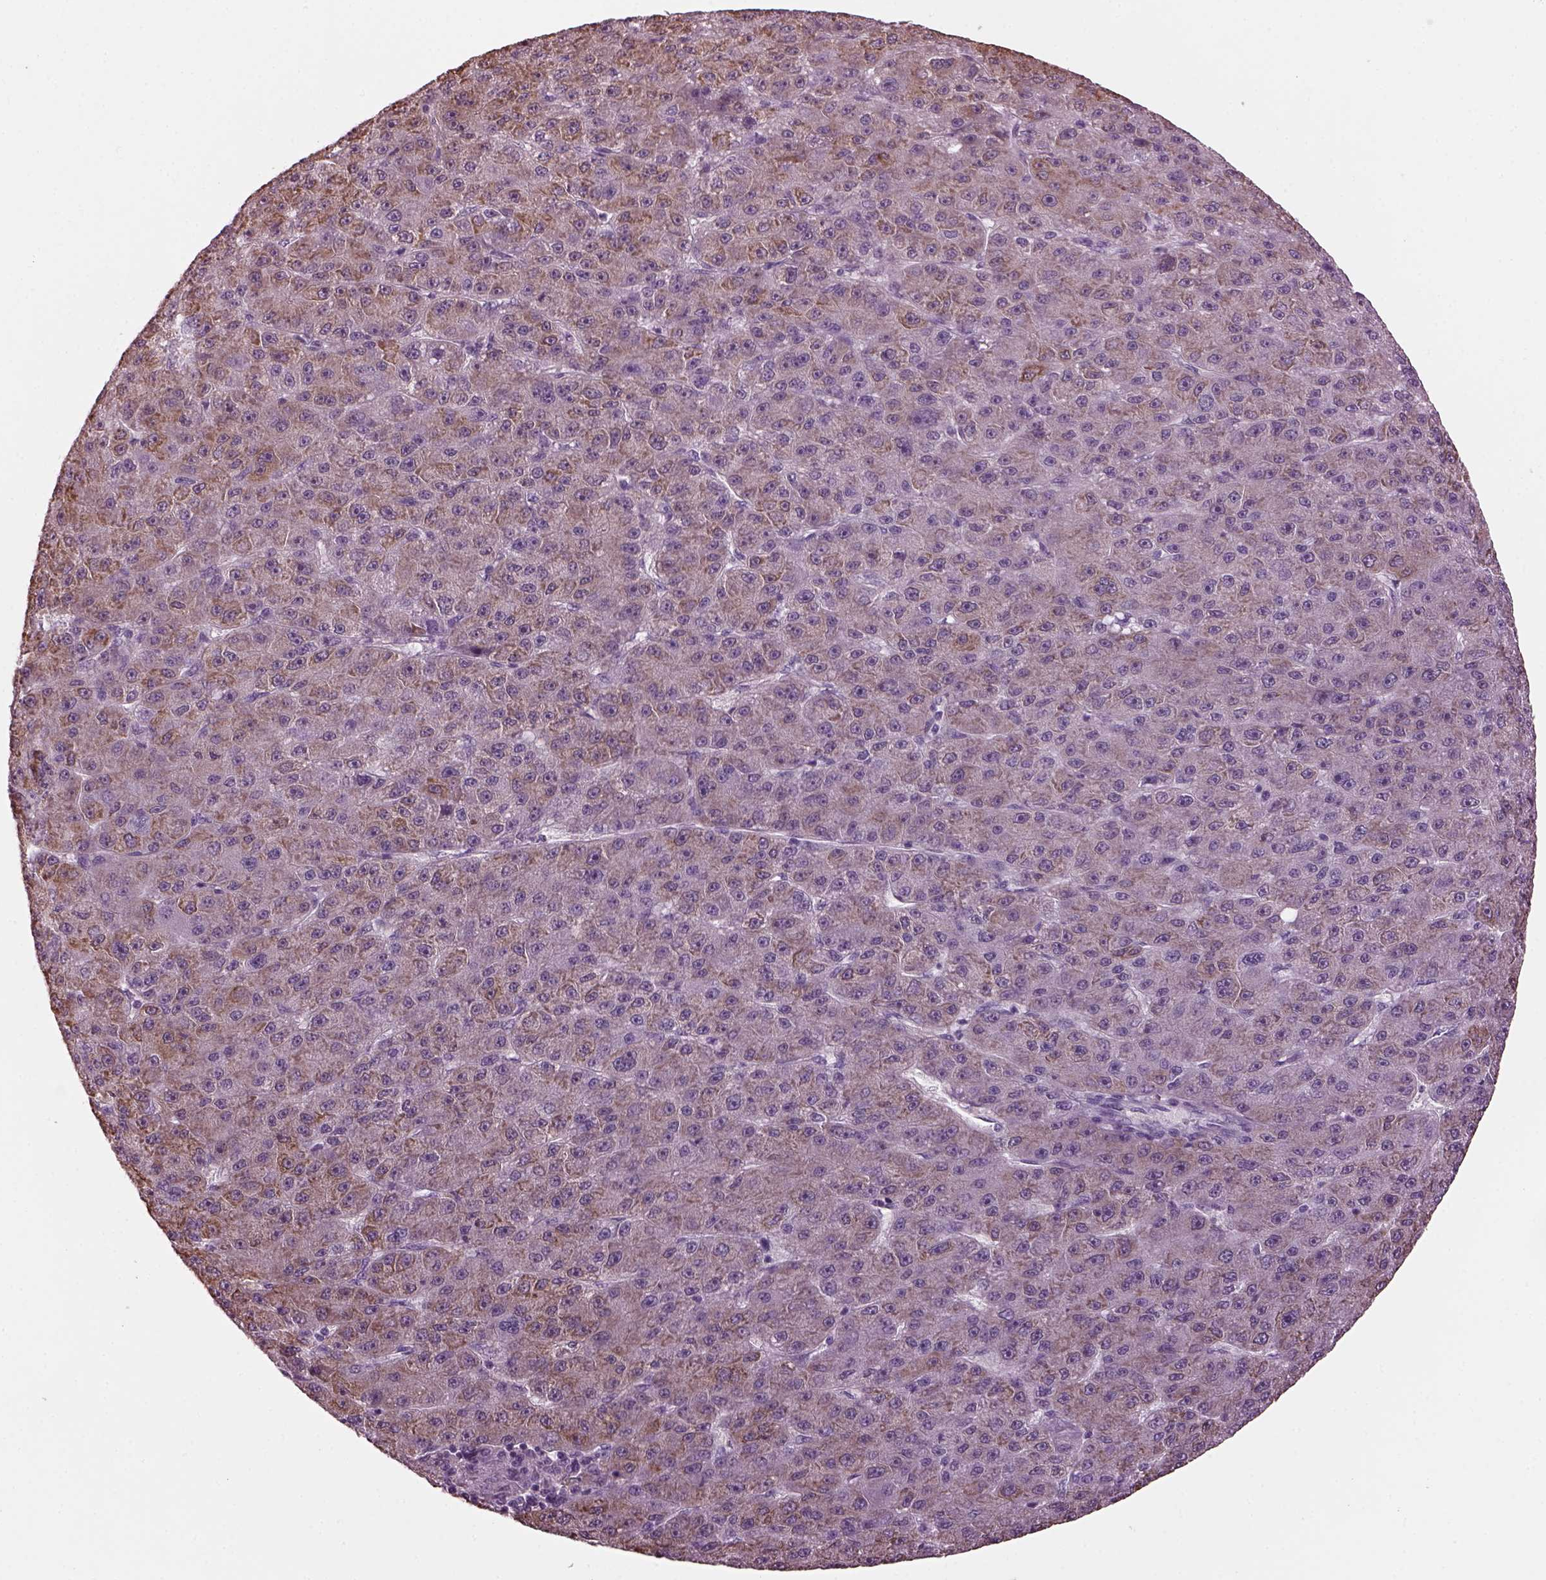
{"staining": {"intensity": "moderate", "quantity": "25%-75%", "location": "cytoplasmic/membranous"}, "tissue": "liver cancer", "cell_type": "Tumor cells", "image_type": "cancer", "snomed": [{"axis": "morphology", "description": "Carcinoma, Hepatocellular, NOS"}, {"axis": "topography", "description": "Liver"}], "caption": "This is a histology image of immunohistochemistry staining of hepatocellular carcinoma (liver), which shows moderate positivity in the cytoplasmic/membranous of tumor cells.", "gene": "SLC6A17", "patient": {"sex": "male", "age": 67}}